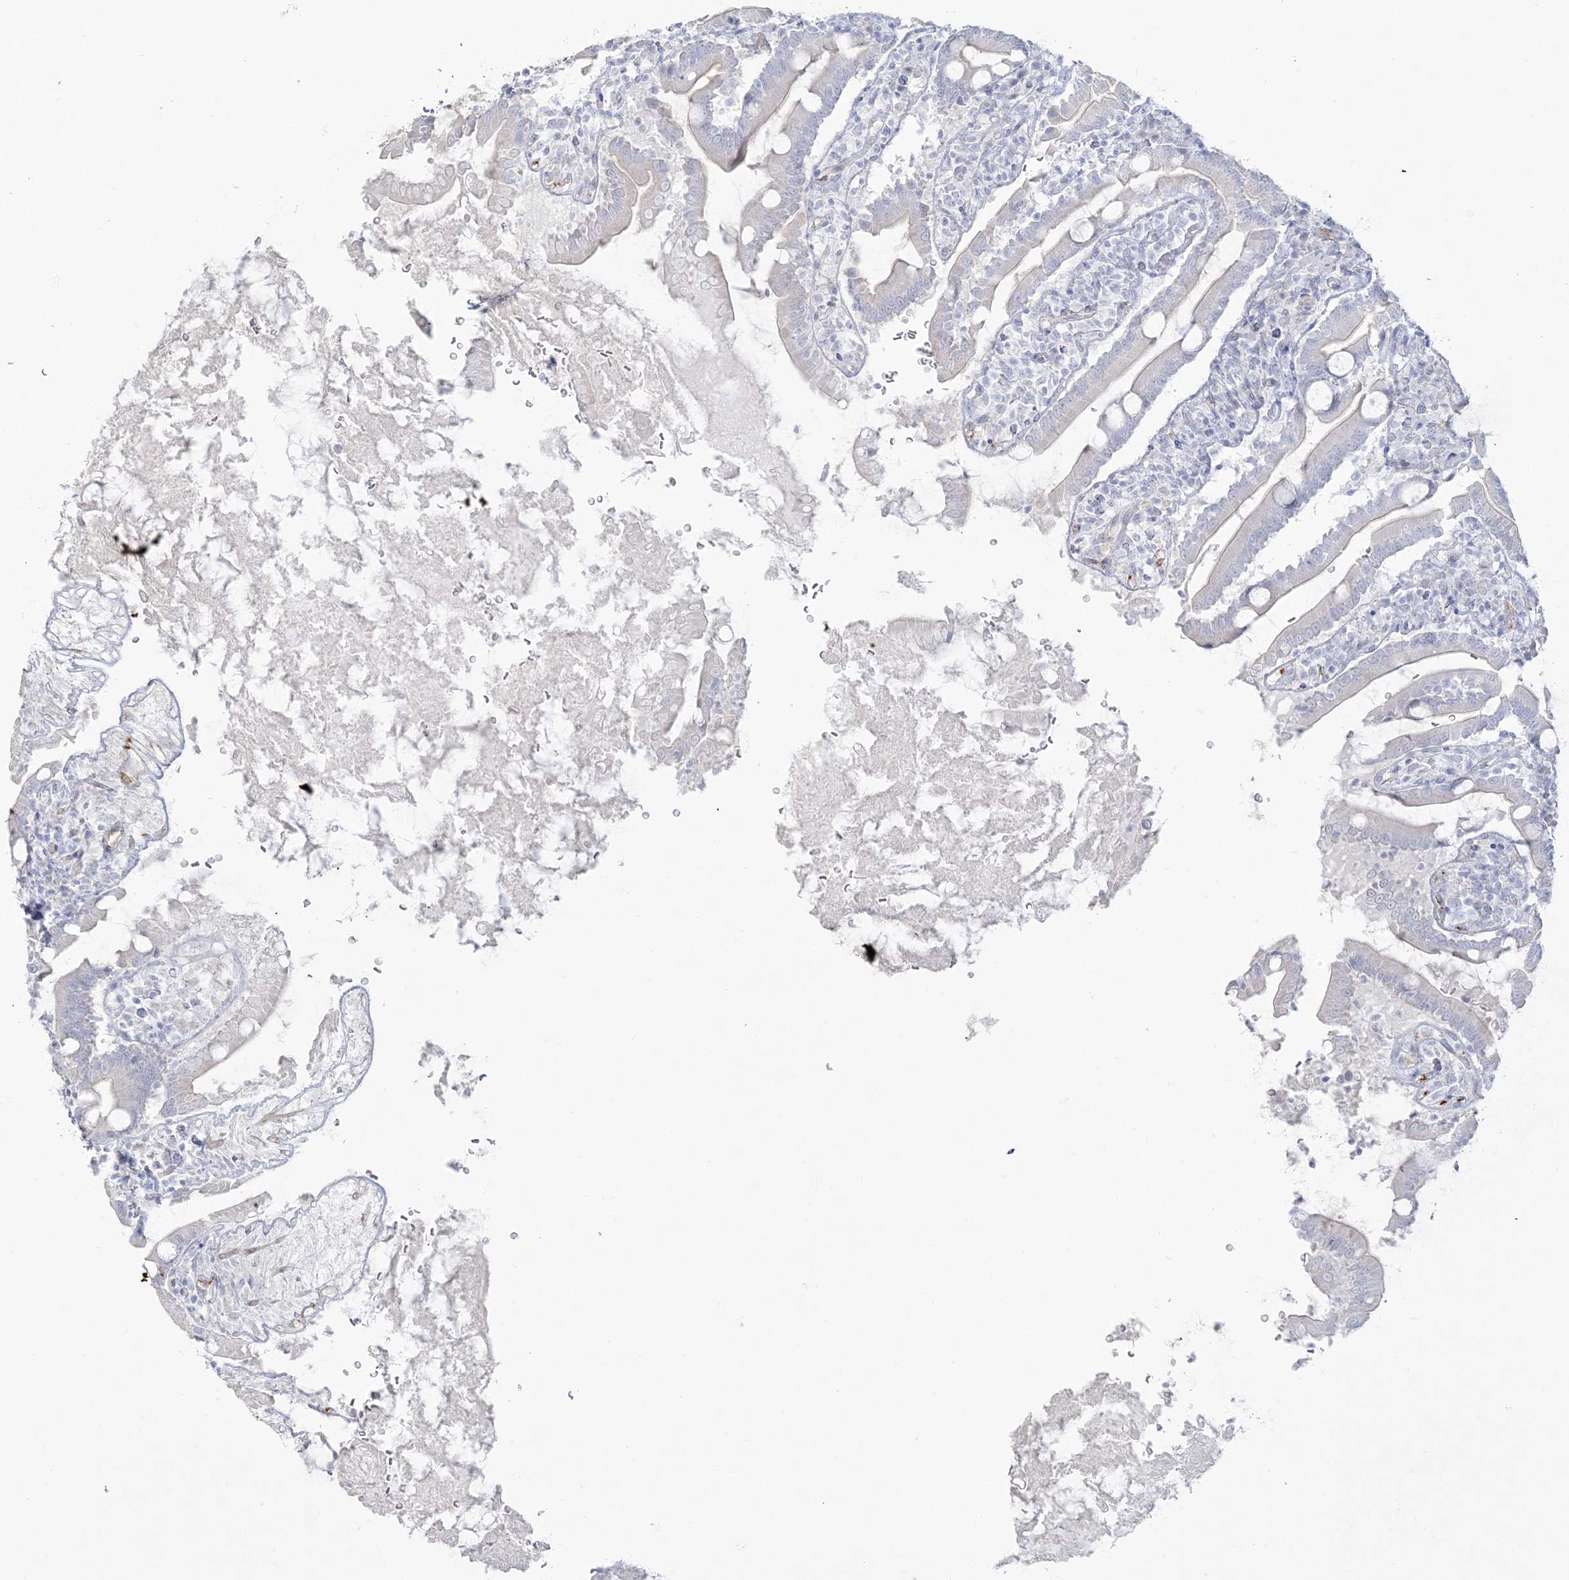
{"staining": {"intensity": "weak", "quantity": "25%-75%", "location": "cytoplasmic/membranous"}, "tissue": "duodenum", "cell_type": "Glandular cells", "image_type": "normal", "snomed": [{"axis": "morphology", "description": "Normal tissue, NOS"}, {"axis": "topography", "description": "Duodenum"}], "caption": "A brown stain shows weak cytoplasmic/membranous expression of a protein in glandular cells of unremarkable human duodenum.", "gene": "ENSG00000288637", "patient": {"sex": "male", "age": 35}}